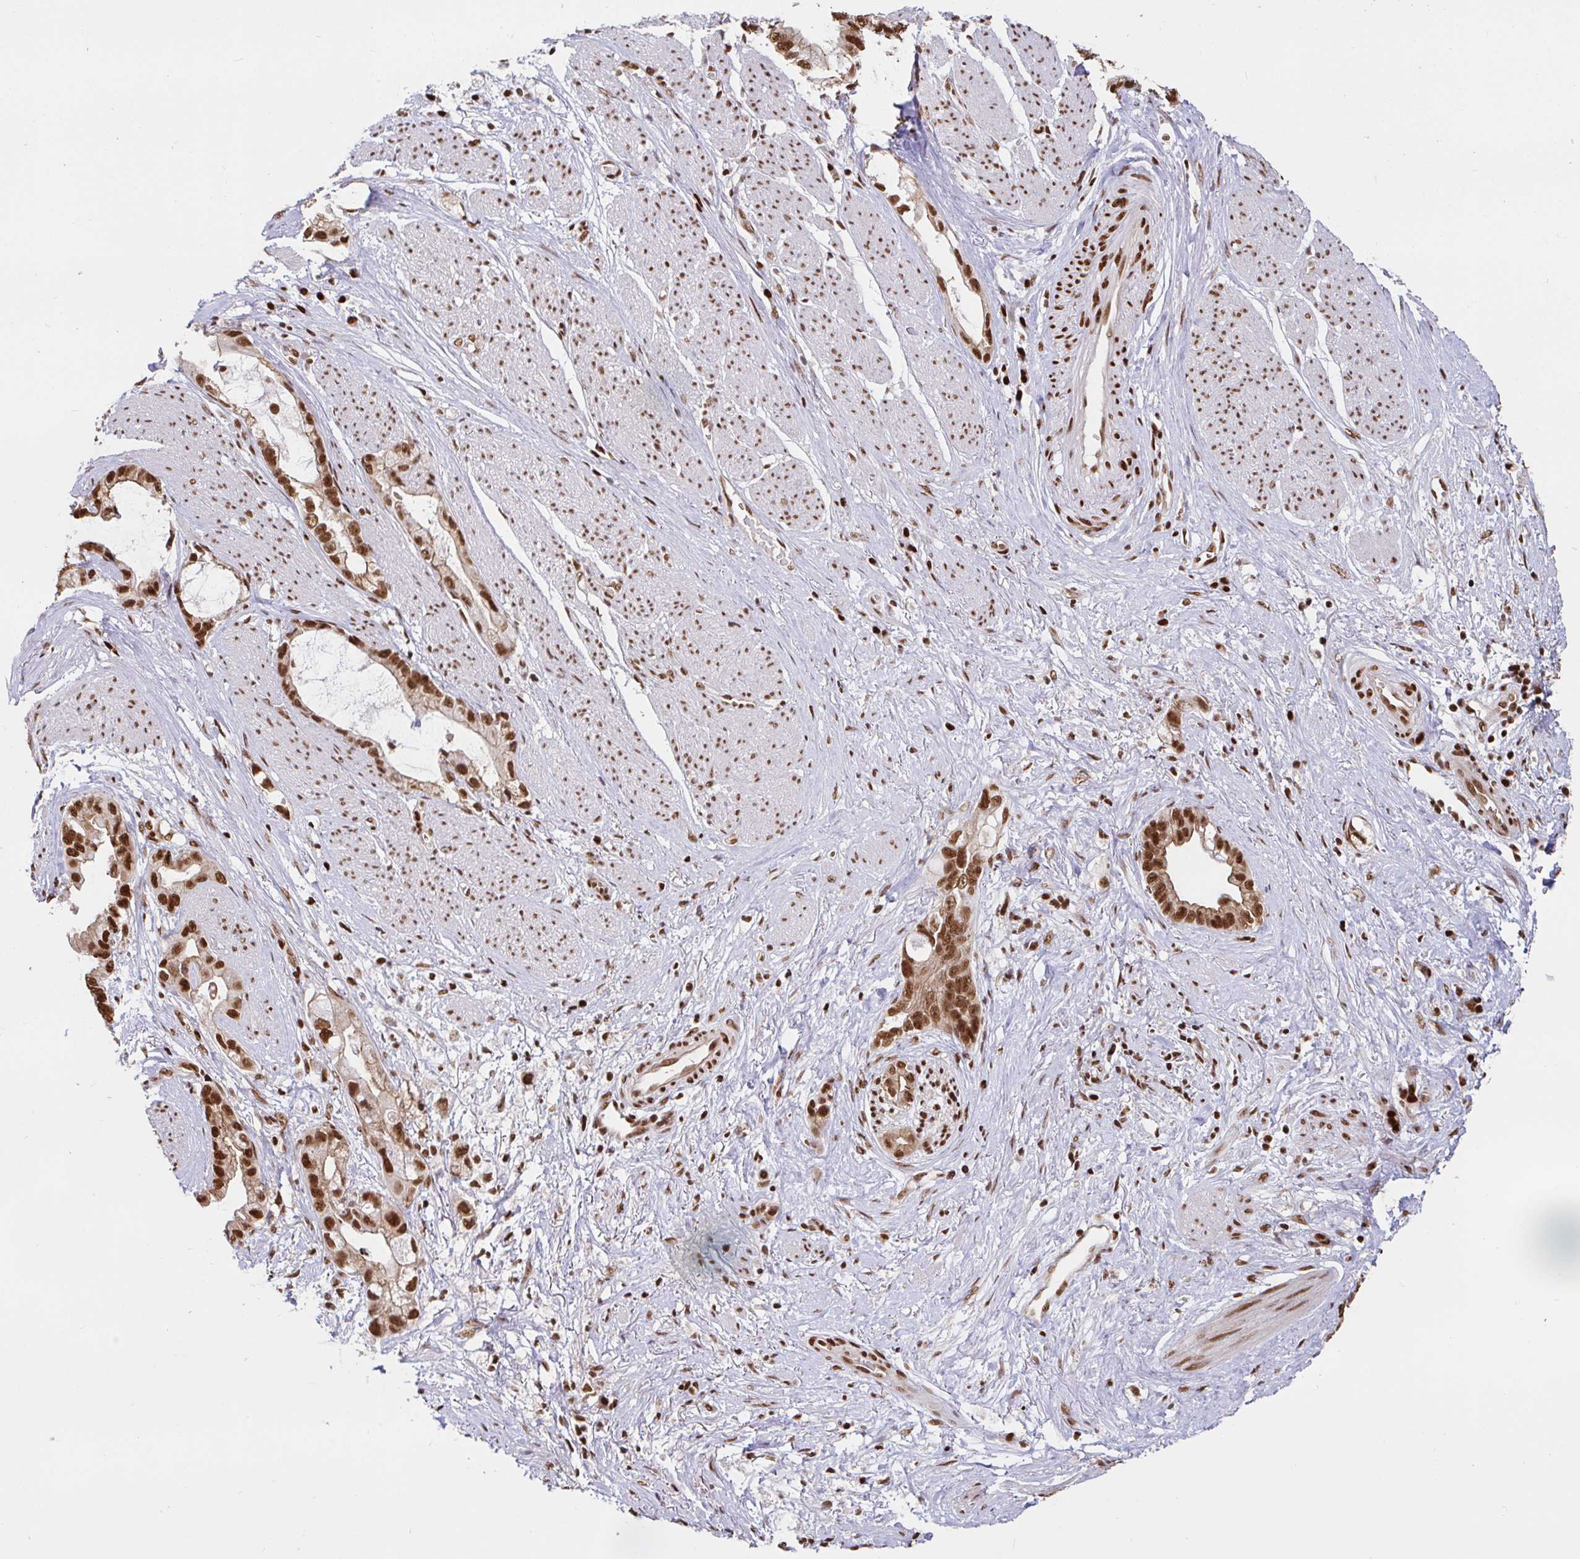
{"staining": {"intensity": "strong", "quantity": ">75%", "location": "cytoplasmic/membranous,nuclear"}, "tissue": "stomach cancer", "cell_type": "Tumor cells", "image_type": "cancer", "snomed": [{"axis": "morphology", "description": "Adenocarcinoma, NOS"}, {"axis": "topography", "description": "Stomach"}], "caption": "Immunohistochemical staining of stomach cancer (adenocarcinoma) demonstrates high levels of strong cytoplasmic/membranous and nuclear positivity in approximately >75% of tumor cells. (brown staining indicates protein expression, while blue staining denotes nuclei).", "gene": "SP3", "patient": {"sex": "male", "age": 55}}